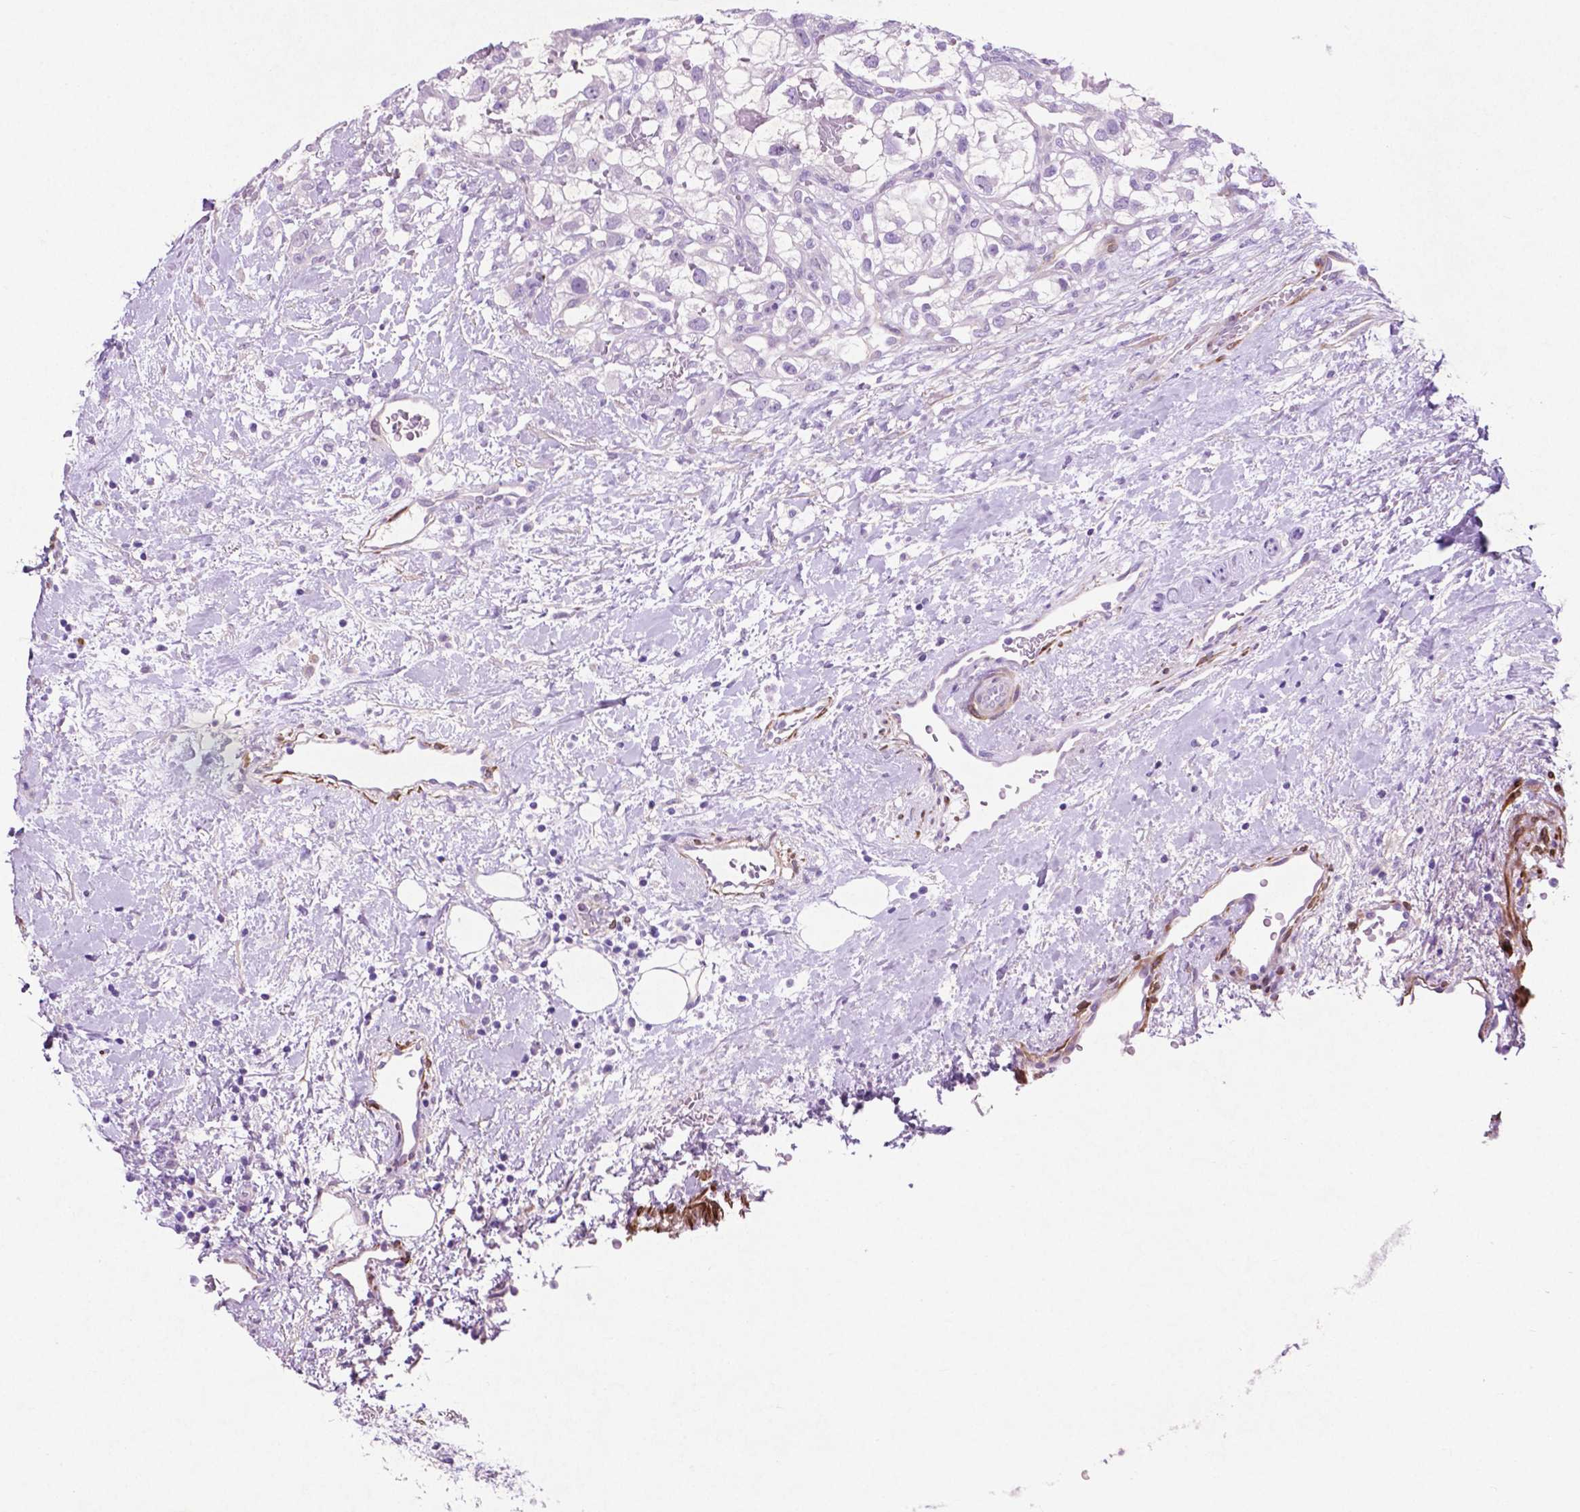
{"staining": {"intensity": "negative", "quantity": "none", "location": "none"}, "tissue": "renal cancer", "cell_type": "Tumor cells", "image_type": "cancer", "snomed": [{"axis": "morphology", "description": "Adenocarcinoma, NOS"}, {"axis": "topography", "description": "Kidney"}], "caption": "The micrograph demonstrates no significant expression in tumor cells of renal adenocarcinoma. (Stains: DAB (3,3'-diaminobenzidine) IHC with hematoxylin counter stain, Microscopy: brightfield microscopy at high magnification).", "gene": "ASPG", "patient": {"sex": "male", "age": 59}}